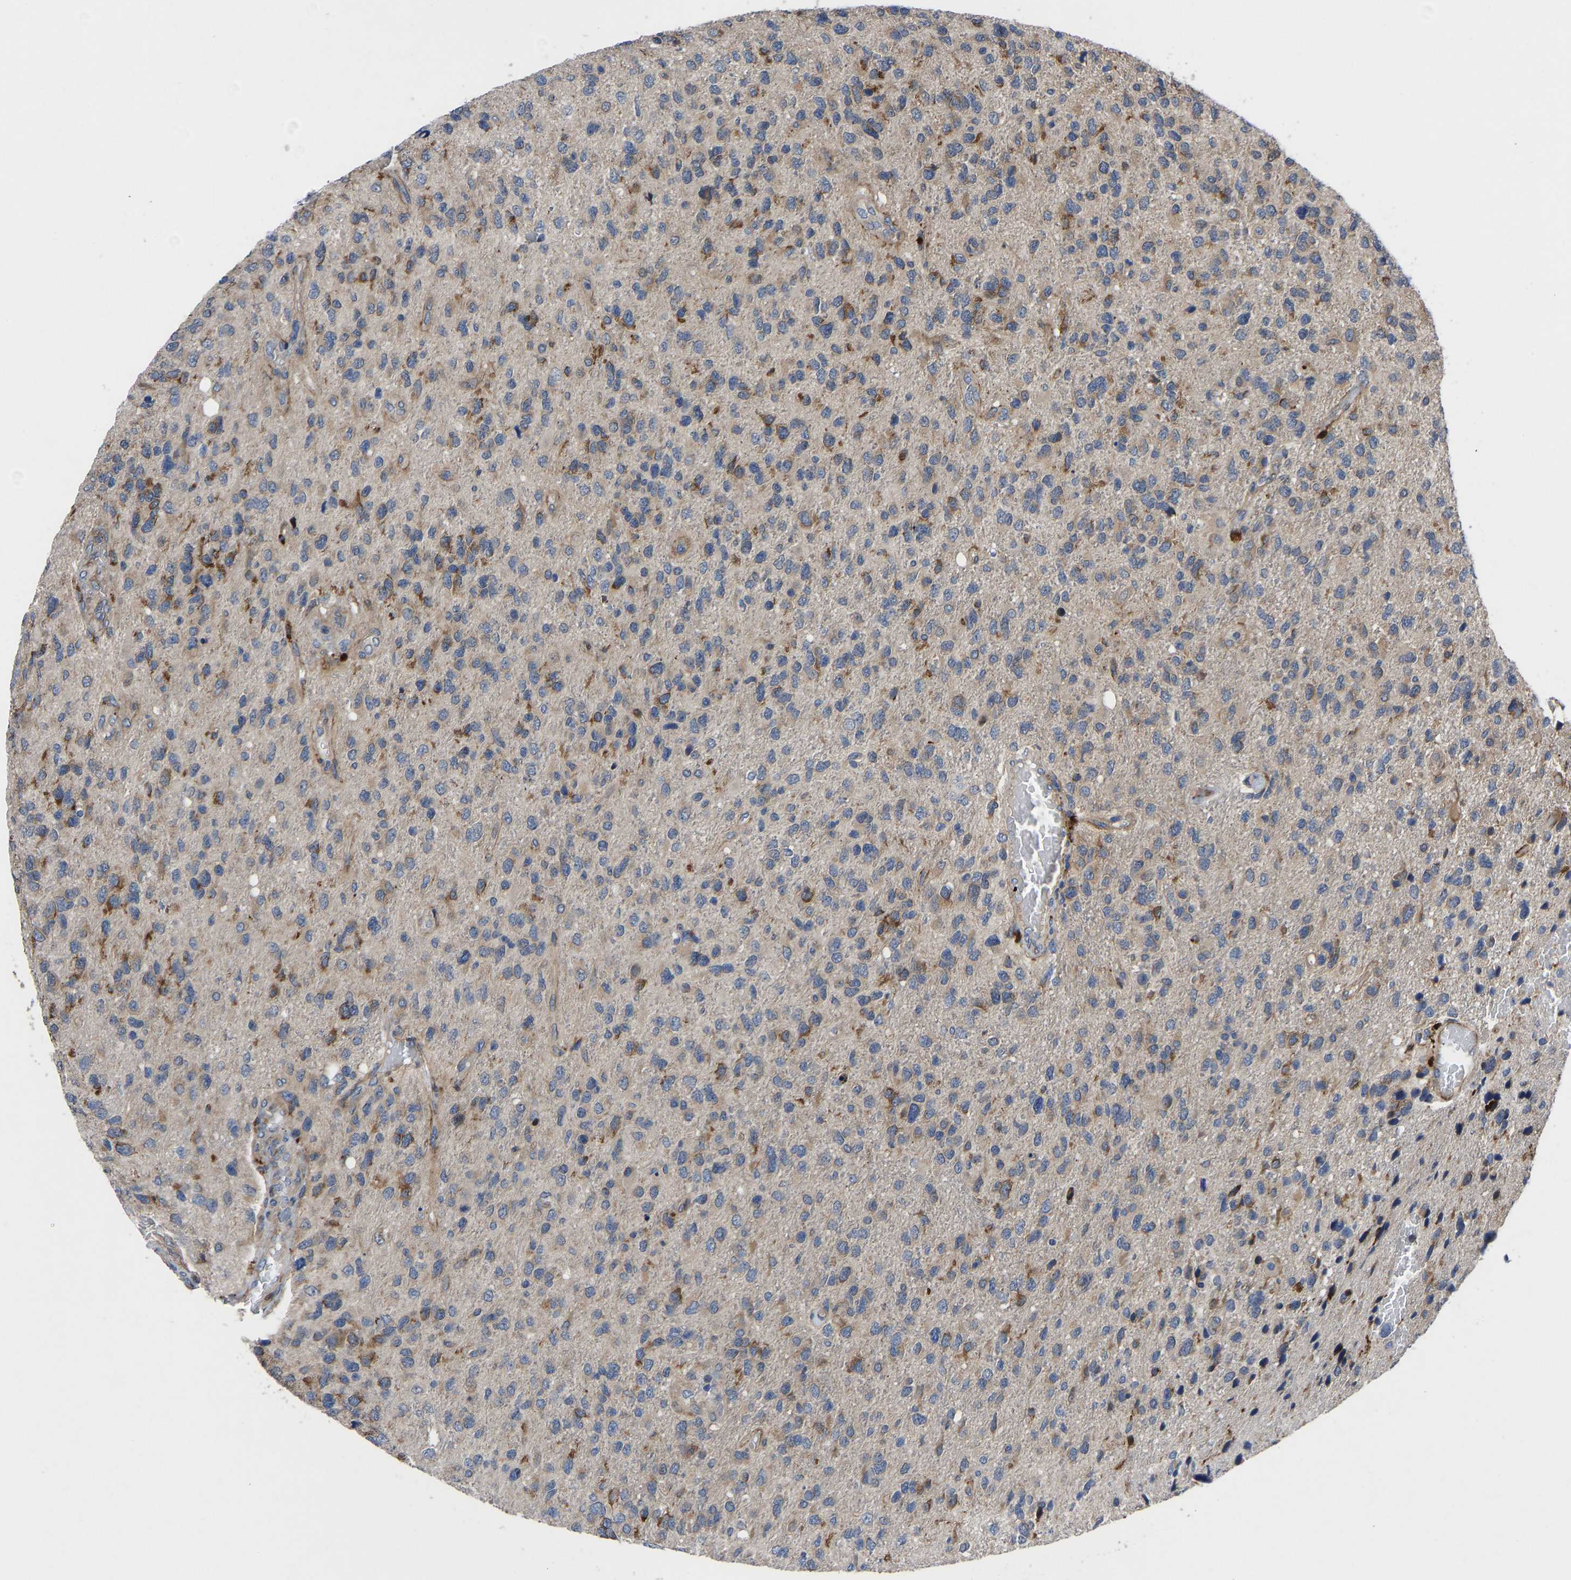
{"staining": {"intensity": "moderate", "quantity": "<25%", "location": "cytoplasmic/membranous"}, "tissue": "glioma", "cell_type": "Tumor cells", "image_type": "cancer", "snomed": [{"axis": "morphology", "description": "Glioma, malignant, High grade"}, {"axis": "topography", "description": "Brain"}], "caption": "Approximately <25% of tumor cells in malignant glioma (high-grade) demonstrate moderate cytoplasmic/membranous protein positivity as visualized by brown immunohistochemical staining.", "gene": "TMEM38B", "patient": {"sex": "female", "age": 58}}